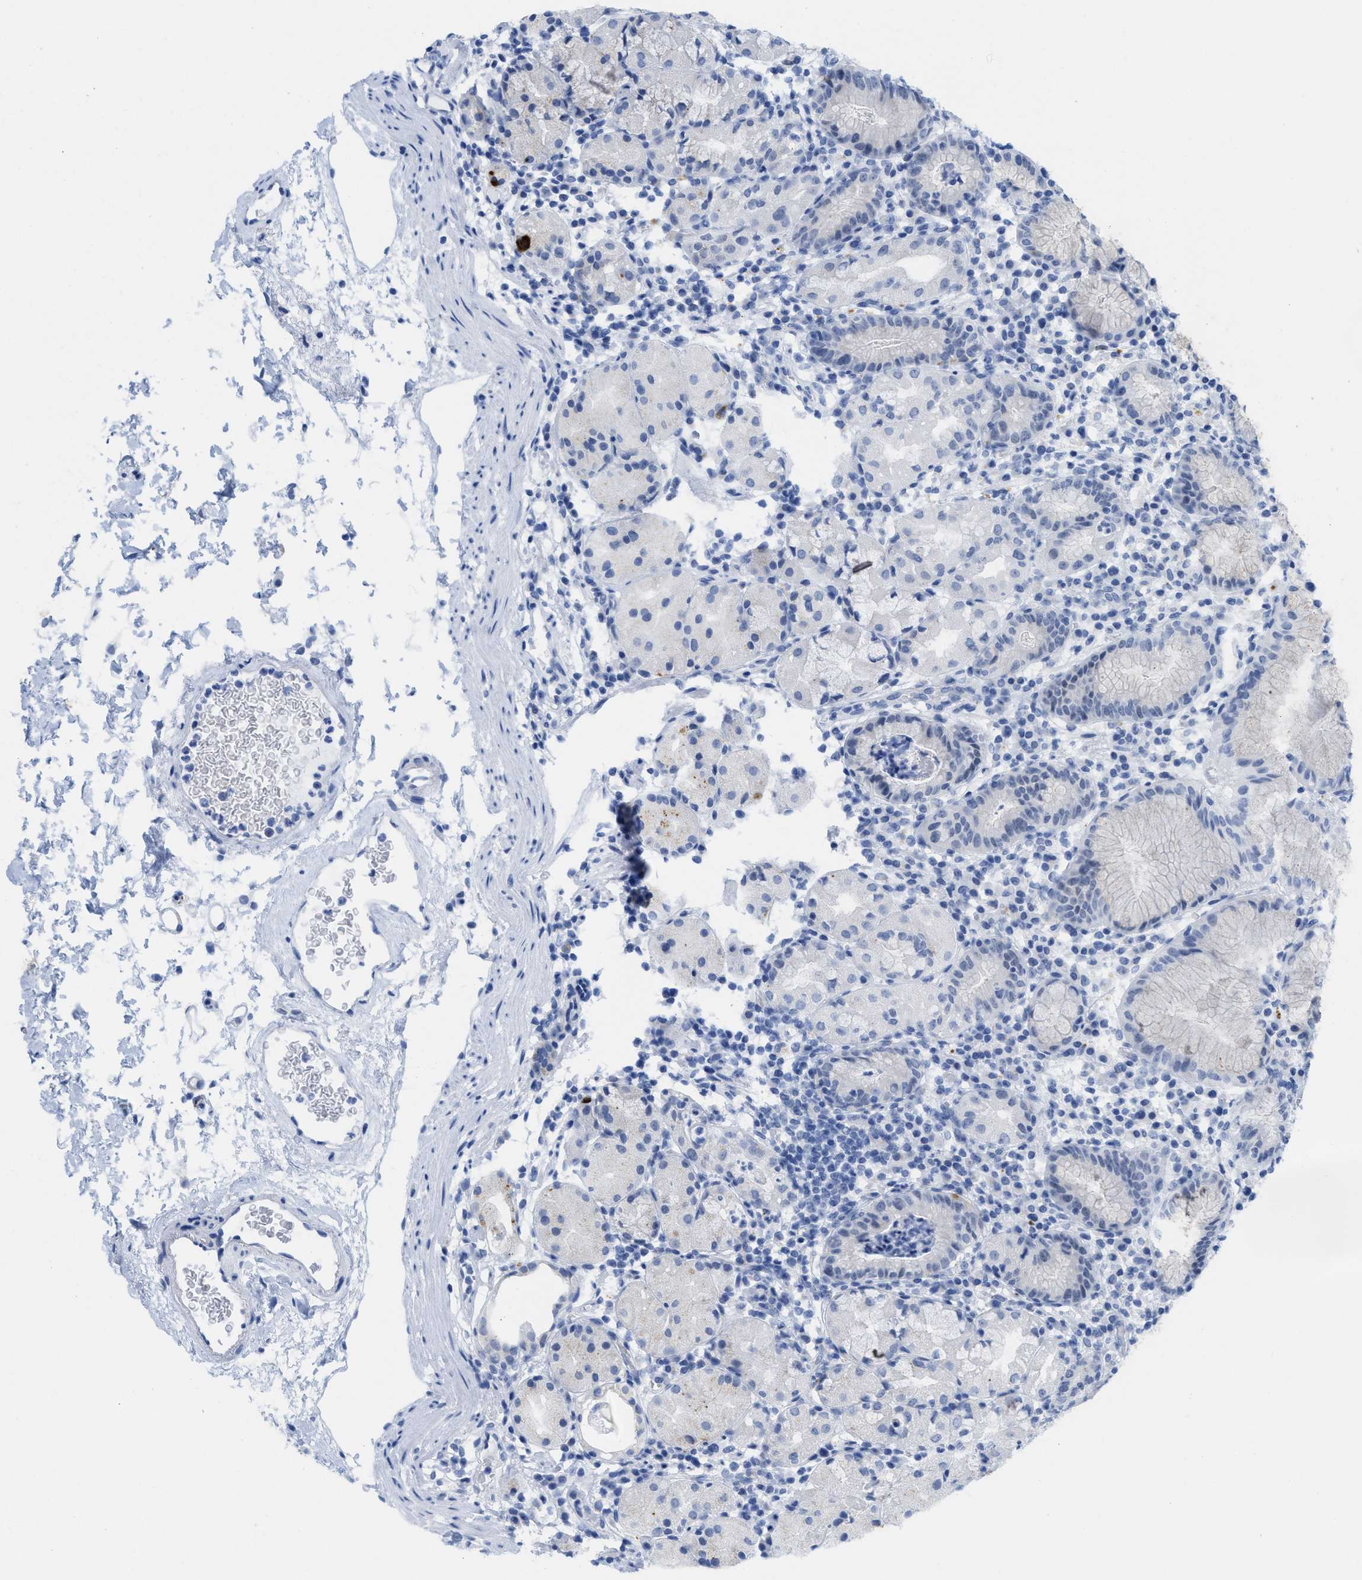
{"staining": {"intensity": "negative", "quantity": "none", "location": "none"}, "tissue": "stomach", "cell_type": "Glandular cells", "image_type": "normal", "snomed": [{"axis": "morphology", "description": "Normal tissue, NOS"}, {"axis": "topography", "description": "Stomach"}, {"axis": "topography", "description": "Stomach, lower"}], "caption": "This is an IHC image of benign human stomach. There is no positivity in glandular cells.", "gene": "WDR4", "patient": {"sex": "female", "age": 75}}